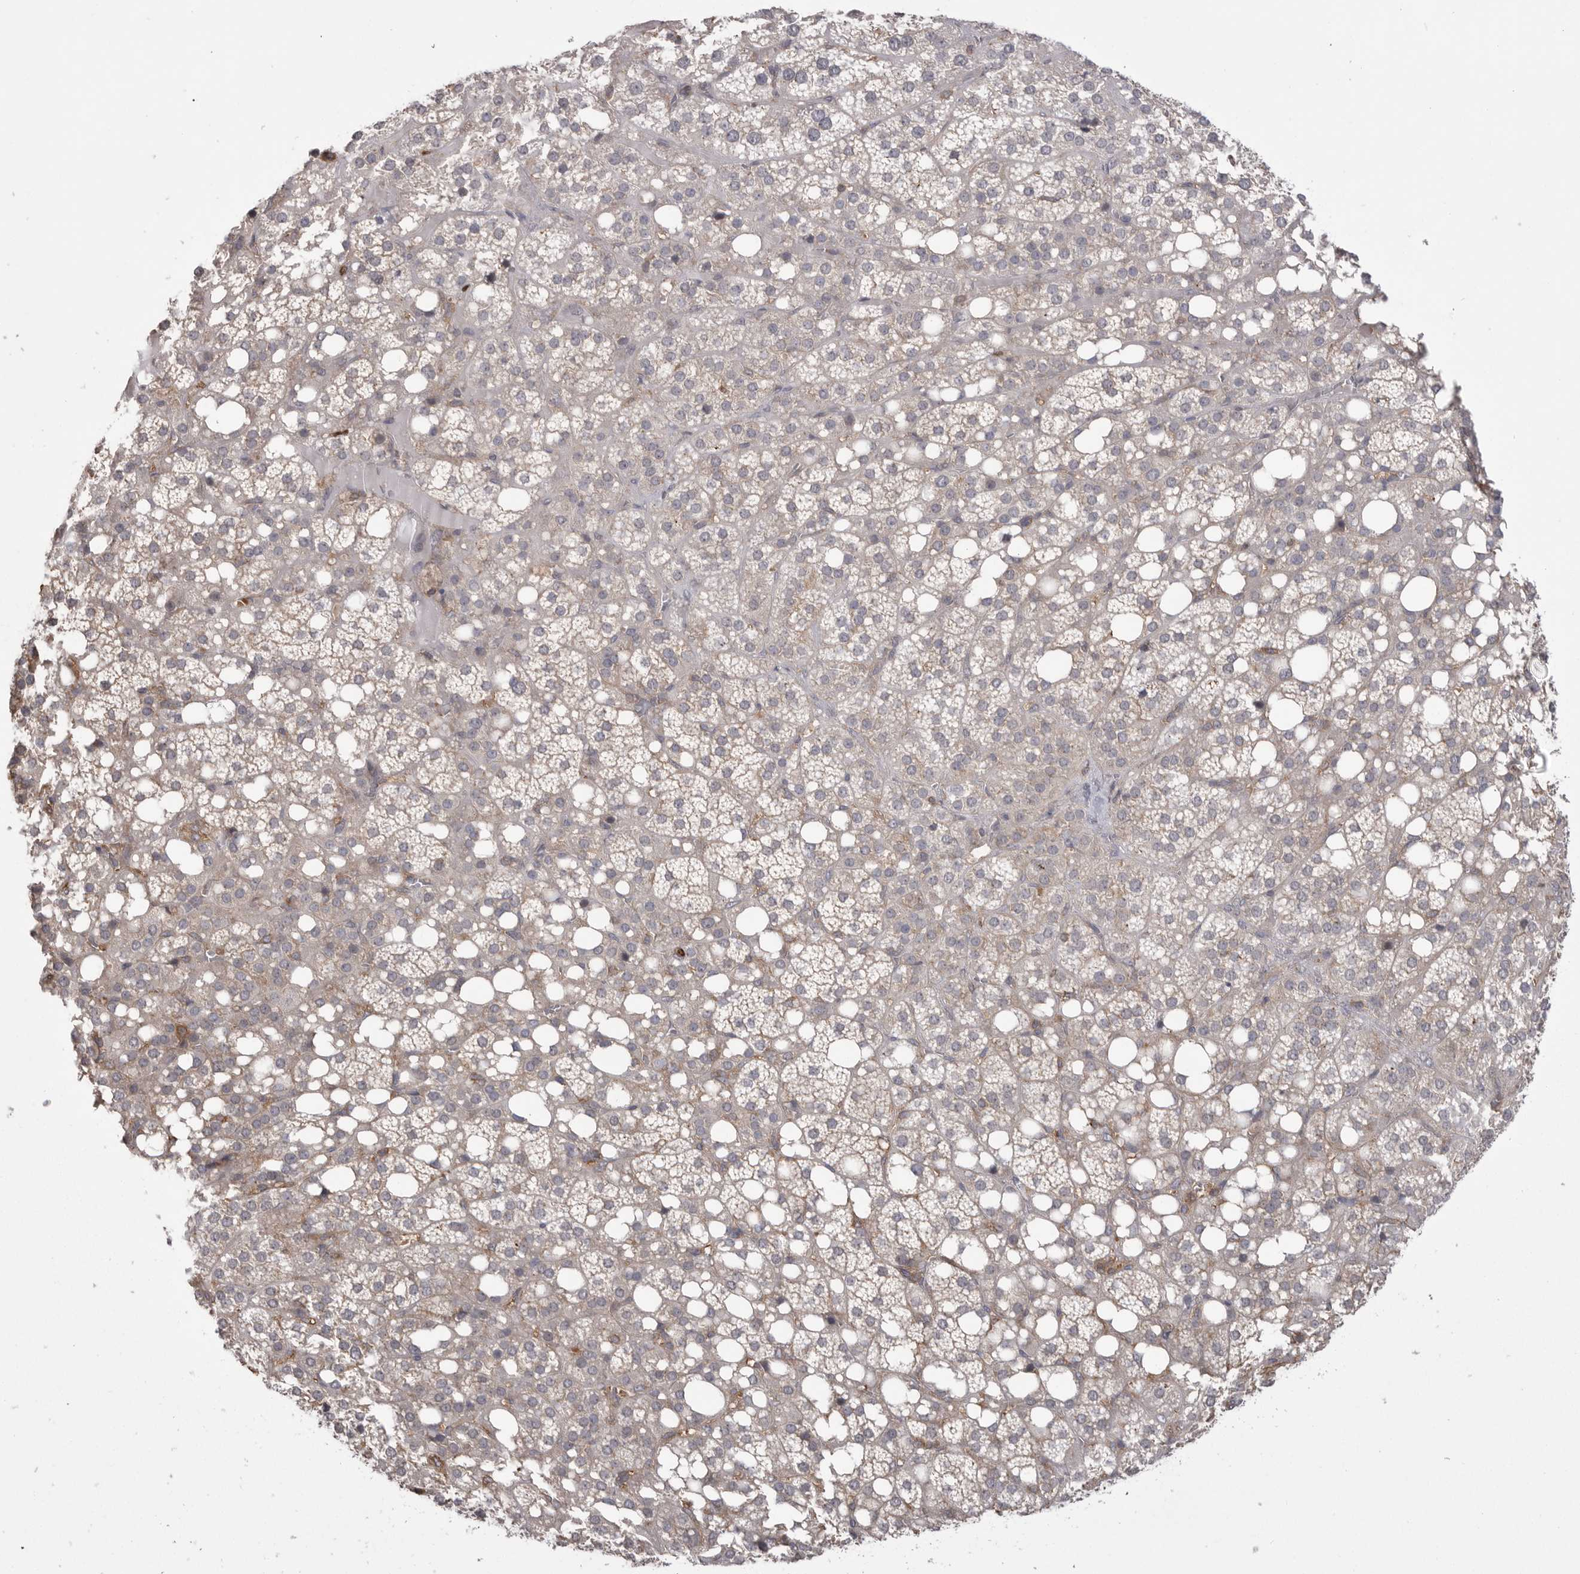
{"staining": {"intensity": "strong", "quantity": "<25%", "location": "cytoplasmic/membranous,nuclear"}, "tissue": "adrenal gland", "cell_type": "Glandular cells", "image_type": "normal", "snomed": [{"axis": "morphology", "description": "Normal tissue, NOS"}, {"axis": "topography", "description": "Adrenal gland"}], "caption": "Brown immunohistochemical staining in unremarkable adrenal gland exhibits strong cytoplasmic/membranous,nuclear expression in about <25% of glandular cells.", "gene": "TOP2A", "patient": {"sex": "female", "age": 59}}